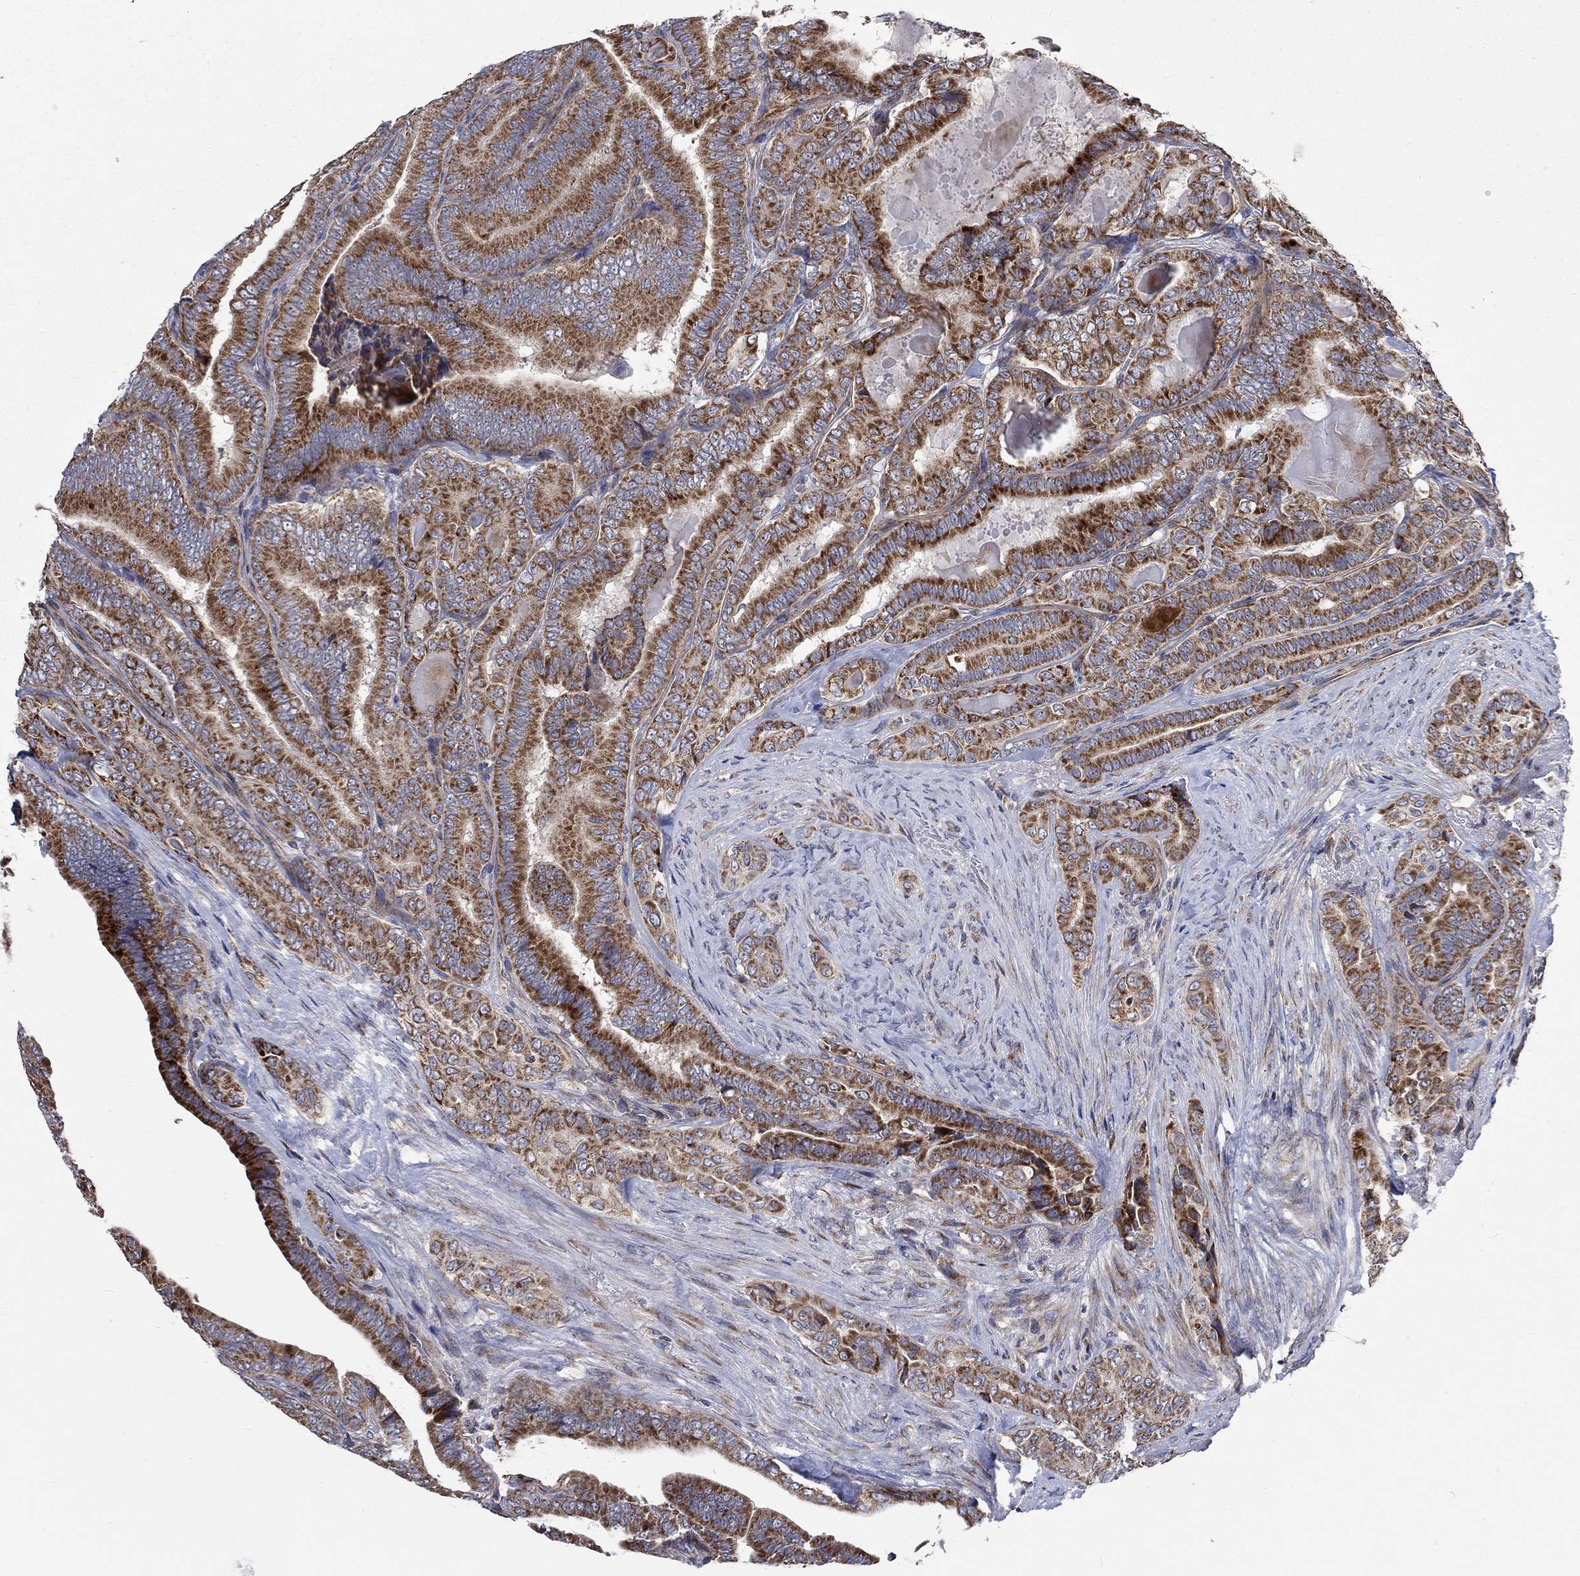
{"staining": {"intensity": "strong", "quantity": "25%-75%", "location": "cytoplasmic/membranous"}, "tissue": "thyroid cancer", "cell_type": "Tumor cells", "image_type": "cancer", "snomed": [{"axis": "morphology", "description": "Papillary adenocarcinoma, NOS"}, {"axis": "topography", "description": "Thyroid gland"}], "caption": "Protein analysis of thyroid papillary adenocarcinoma tissue shows strong cytoplasmic/membranous expression in approximately 25%-75% of tumor cells.", "gene": "RPLP0", "patient": {"sex": "male", "age": 61}}